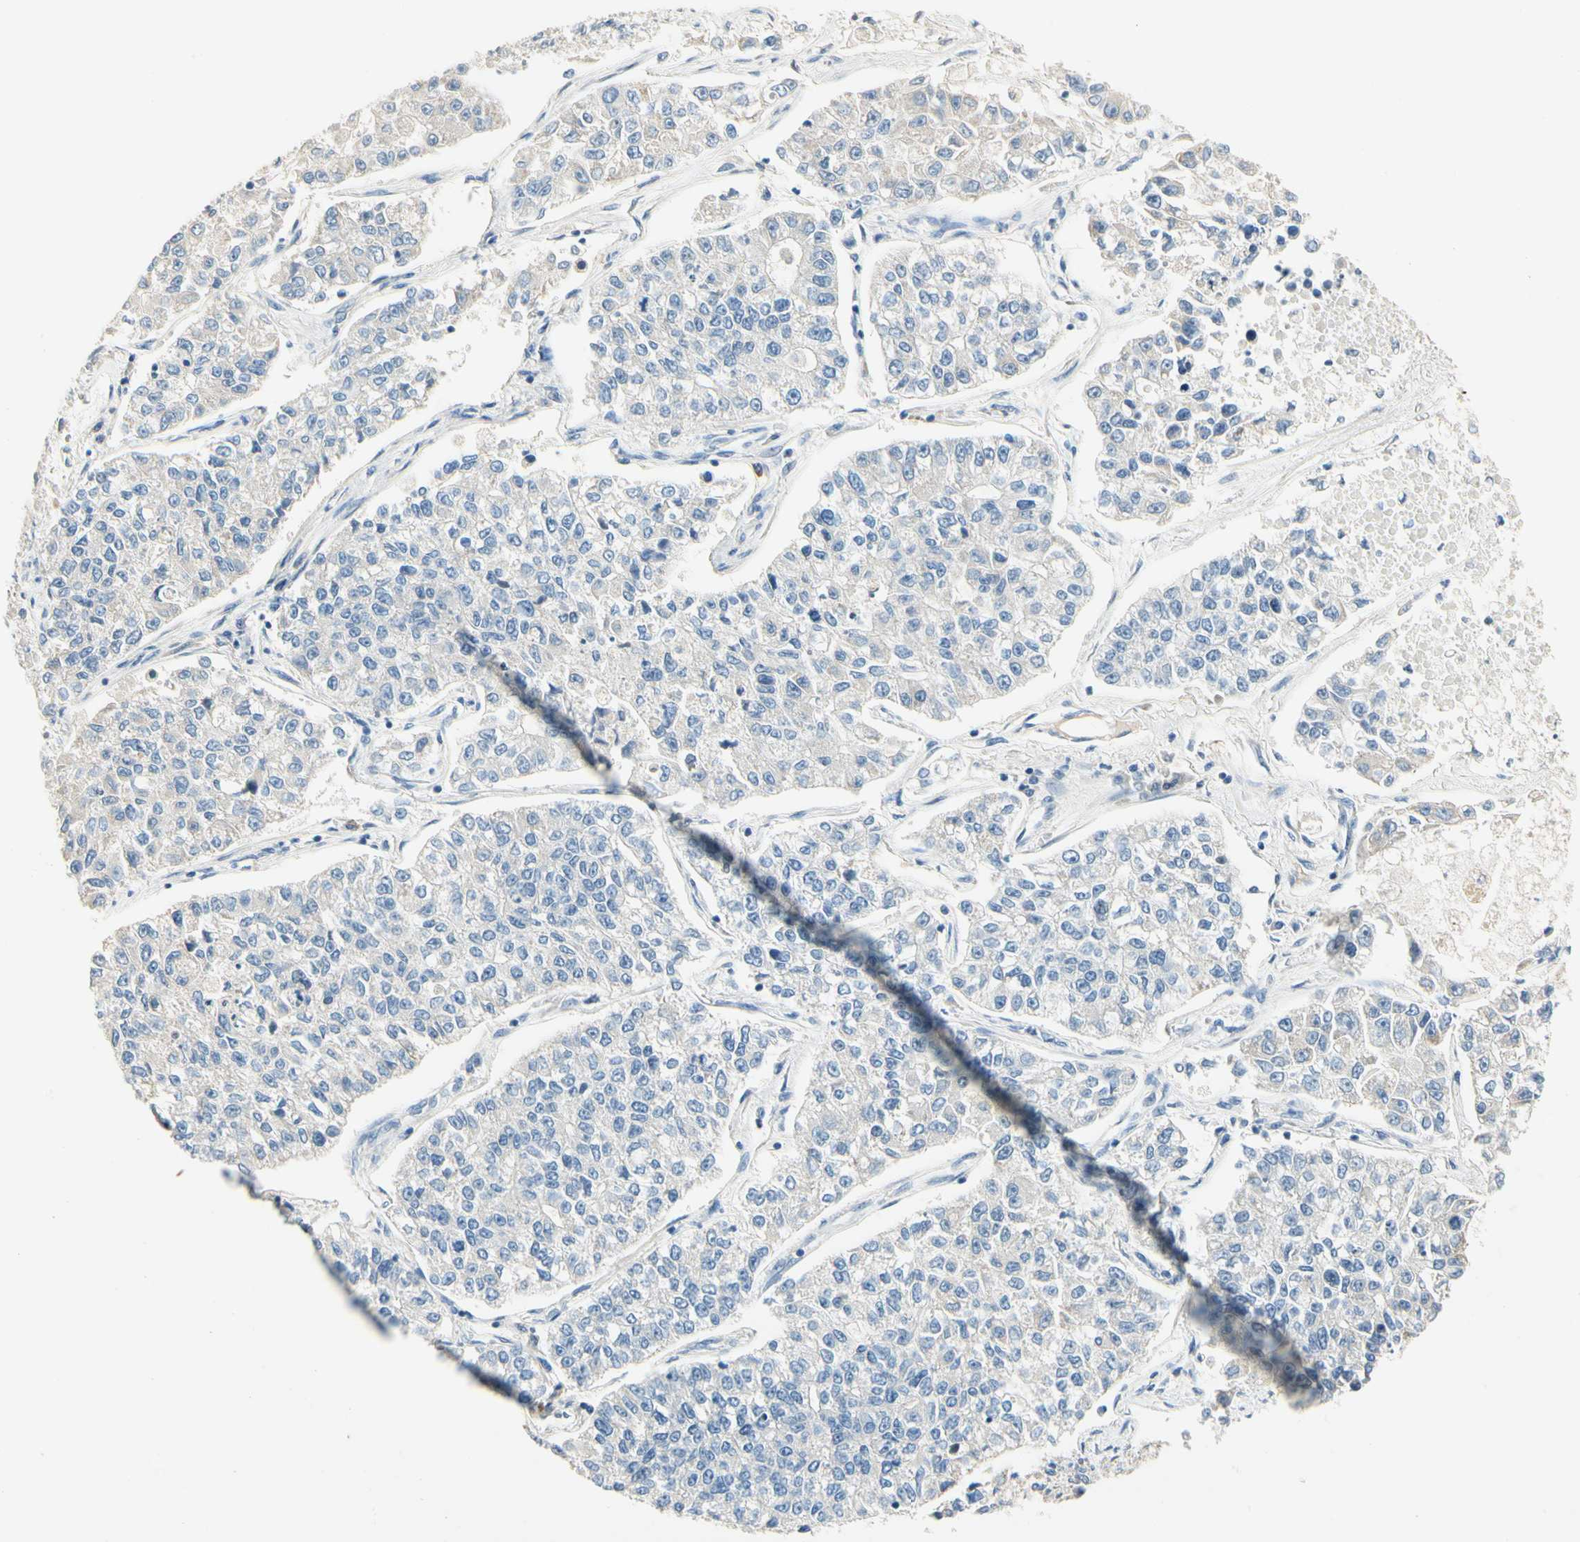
{"staining": {"intensity": "negative", "quantity": "none", "location": "none"}, "tissue": "lung cancer", "cell_type": "Tumor cells", "image_type": "cancer", "snomed": [{"axis": "morphology", "description": "Adenocarcinoma, NOS"}, {"axis": "topography", "description": "Lung"}], "caption": "Adenocarcinoma (lung) stained for a protein using immunohistochemistry demonstrates no expression tumor cells.", "gene": "CCM2L", "patient": {"sex": "male", "age": 49}}